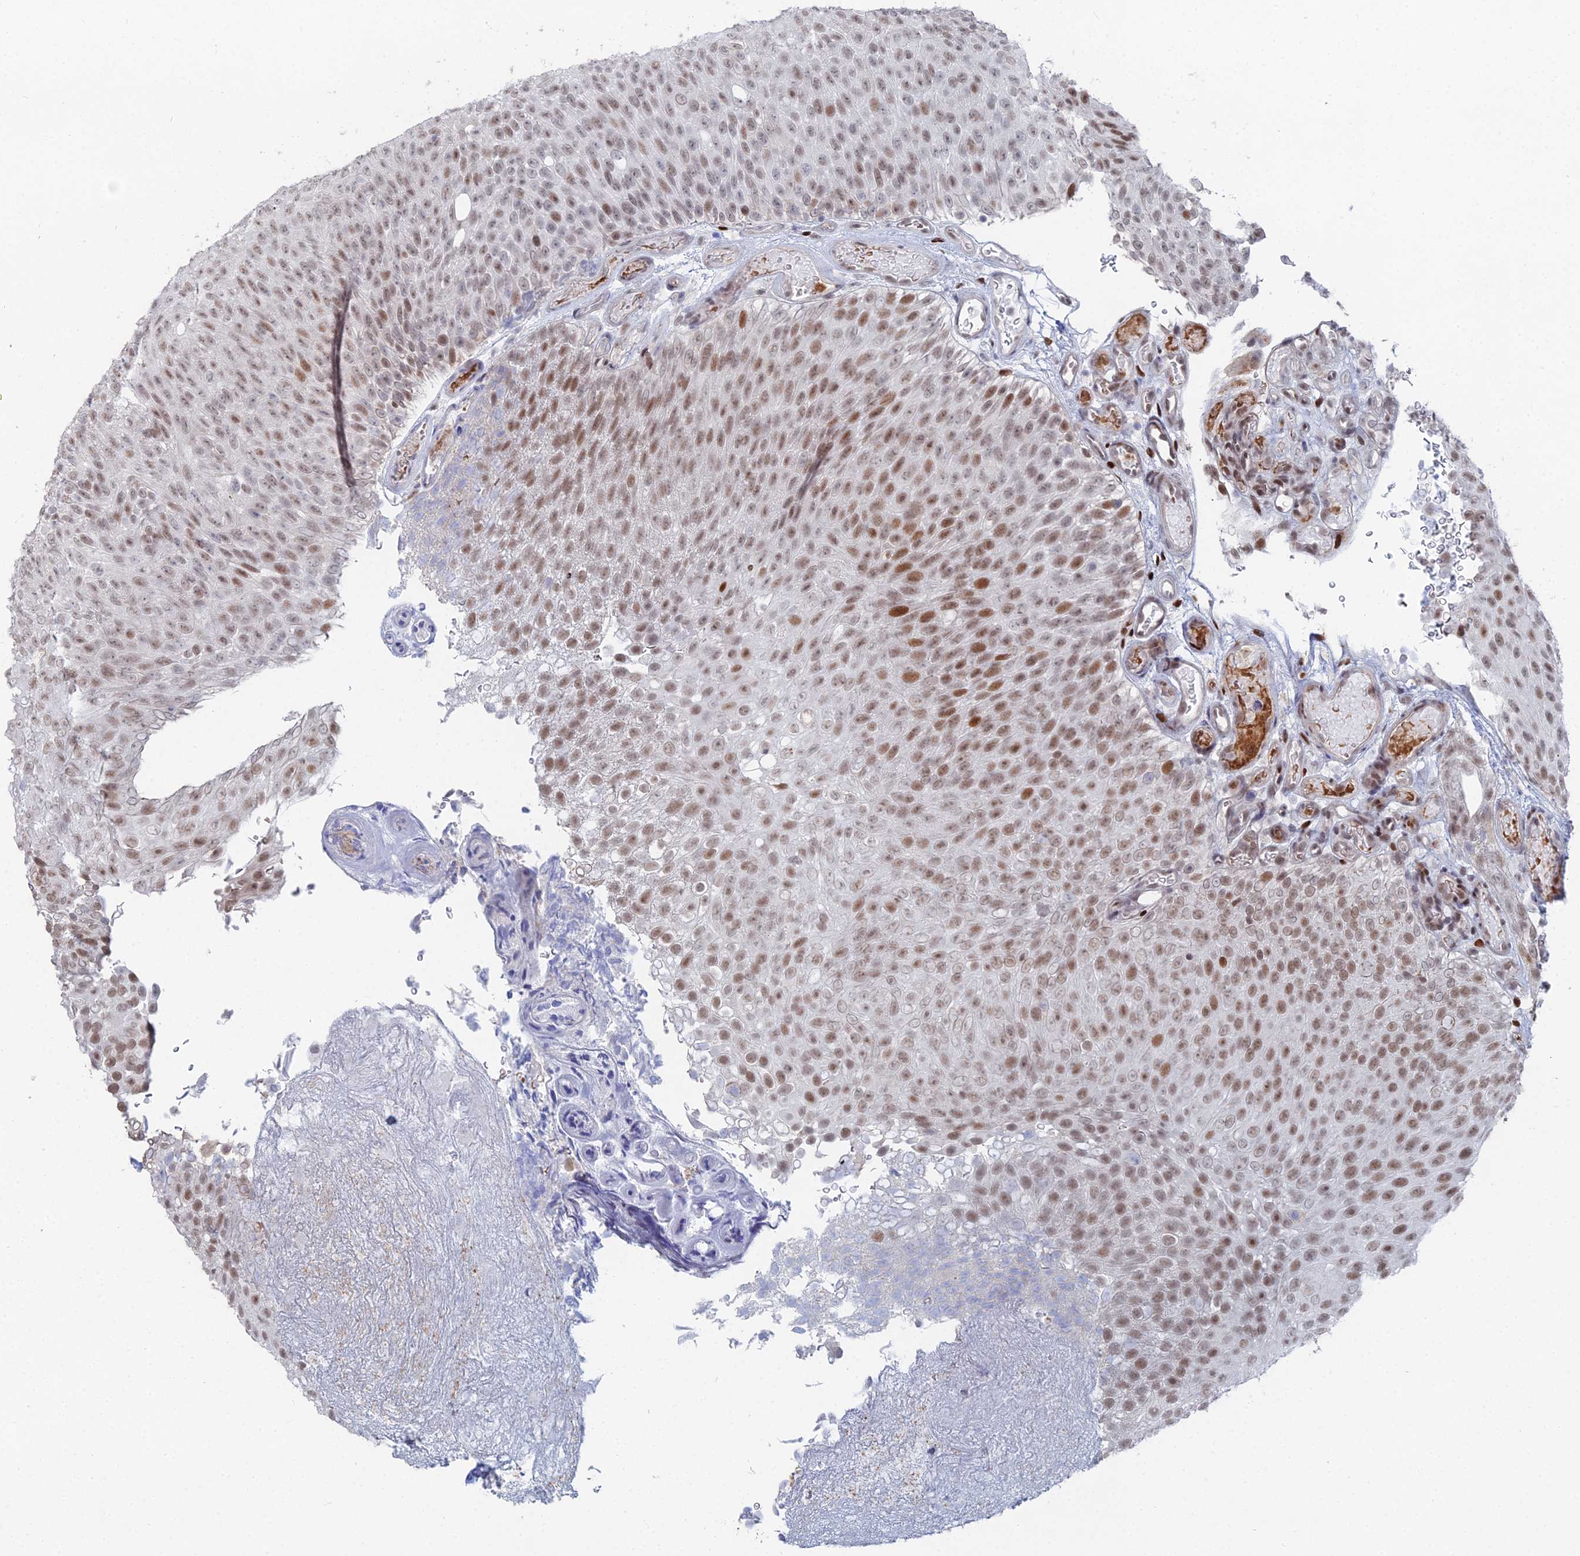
{"staining": {"intensity": "moderate", "quantity": "25%-75%", "location": "nuclear"}, "tissue": "urothelial cancer", "cell_type": "Tumor cells", "image_type": "cancer", "snomed": [{"axis": "morphology", "description": "Urothelial carcinoma, Low grade"}, {"axis": "topography", "description": "Urinary bladder"}], "caption": "Immunohistochemistry (IHC) (DAB (3,3'-diaminobenzidine)) staining of human low-grade urothelial carcinoma demonstrates moderate nuclear protein expression in approximately 25%-75% of tumor cells.", "gene": "GSC2", "patient": {"sex": "male", "age": 78}}